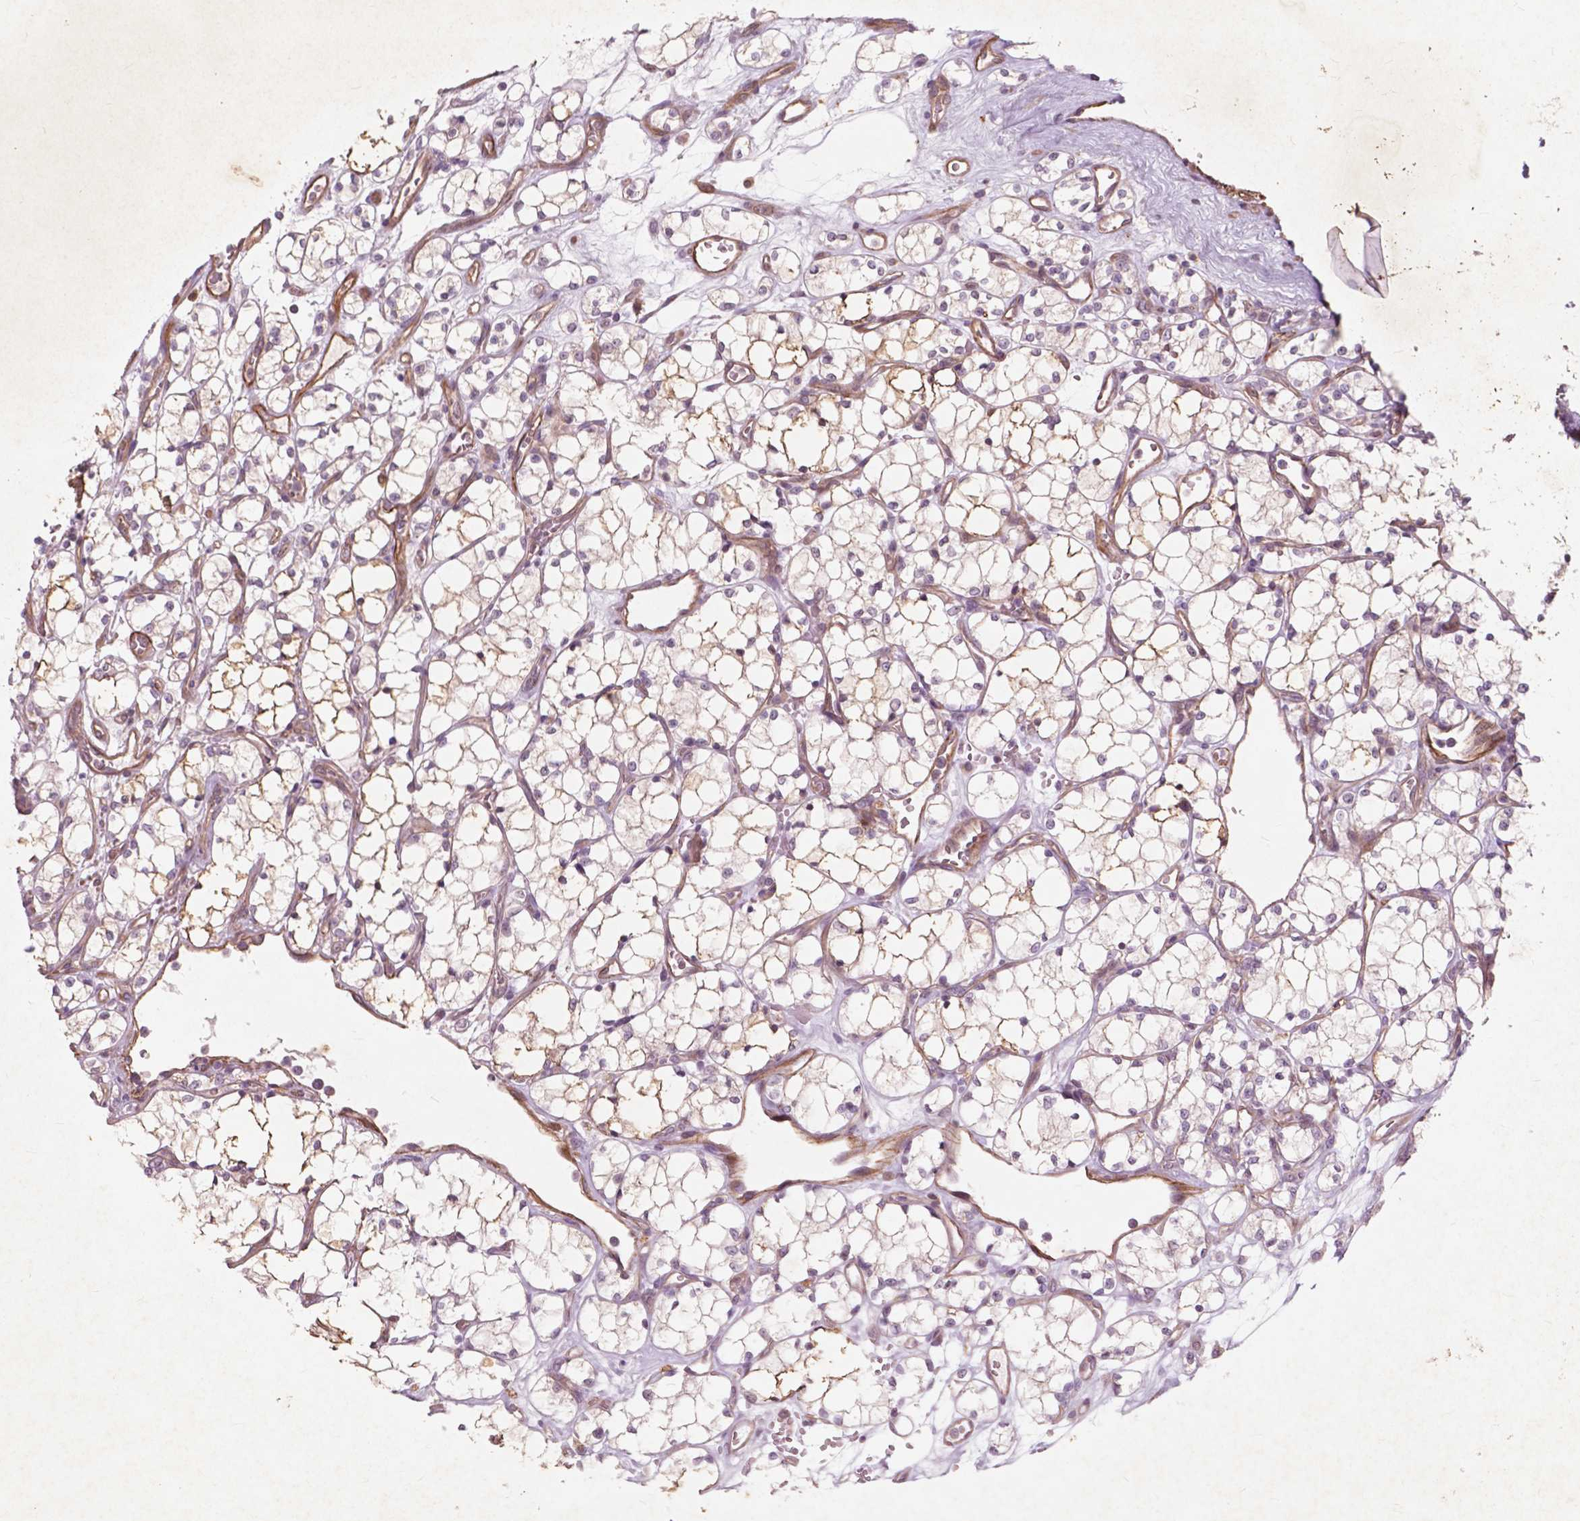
{"staining": {"intensity": "negative", "quantity": "none", "location": "none"}, "tissue": "renal cancer", "cell_type": "Tumor cells", "image_type": "cancer", "snomed": [{"axis": "morphology", "description": "Adenocarcinoma, NOS"}, {"axis": "topography", "description": "Kidney"}], "caption": "This is an IHC histopathology image of human renal adenocarcinoma. There is no staining in tumor cells.", "gene": "RFPL4B", "patient": {"sex": "female", "age": 69}}